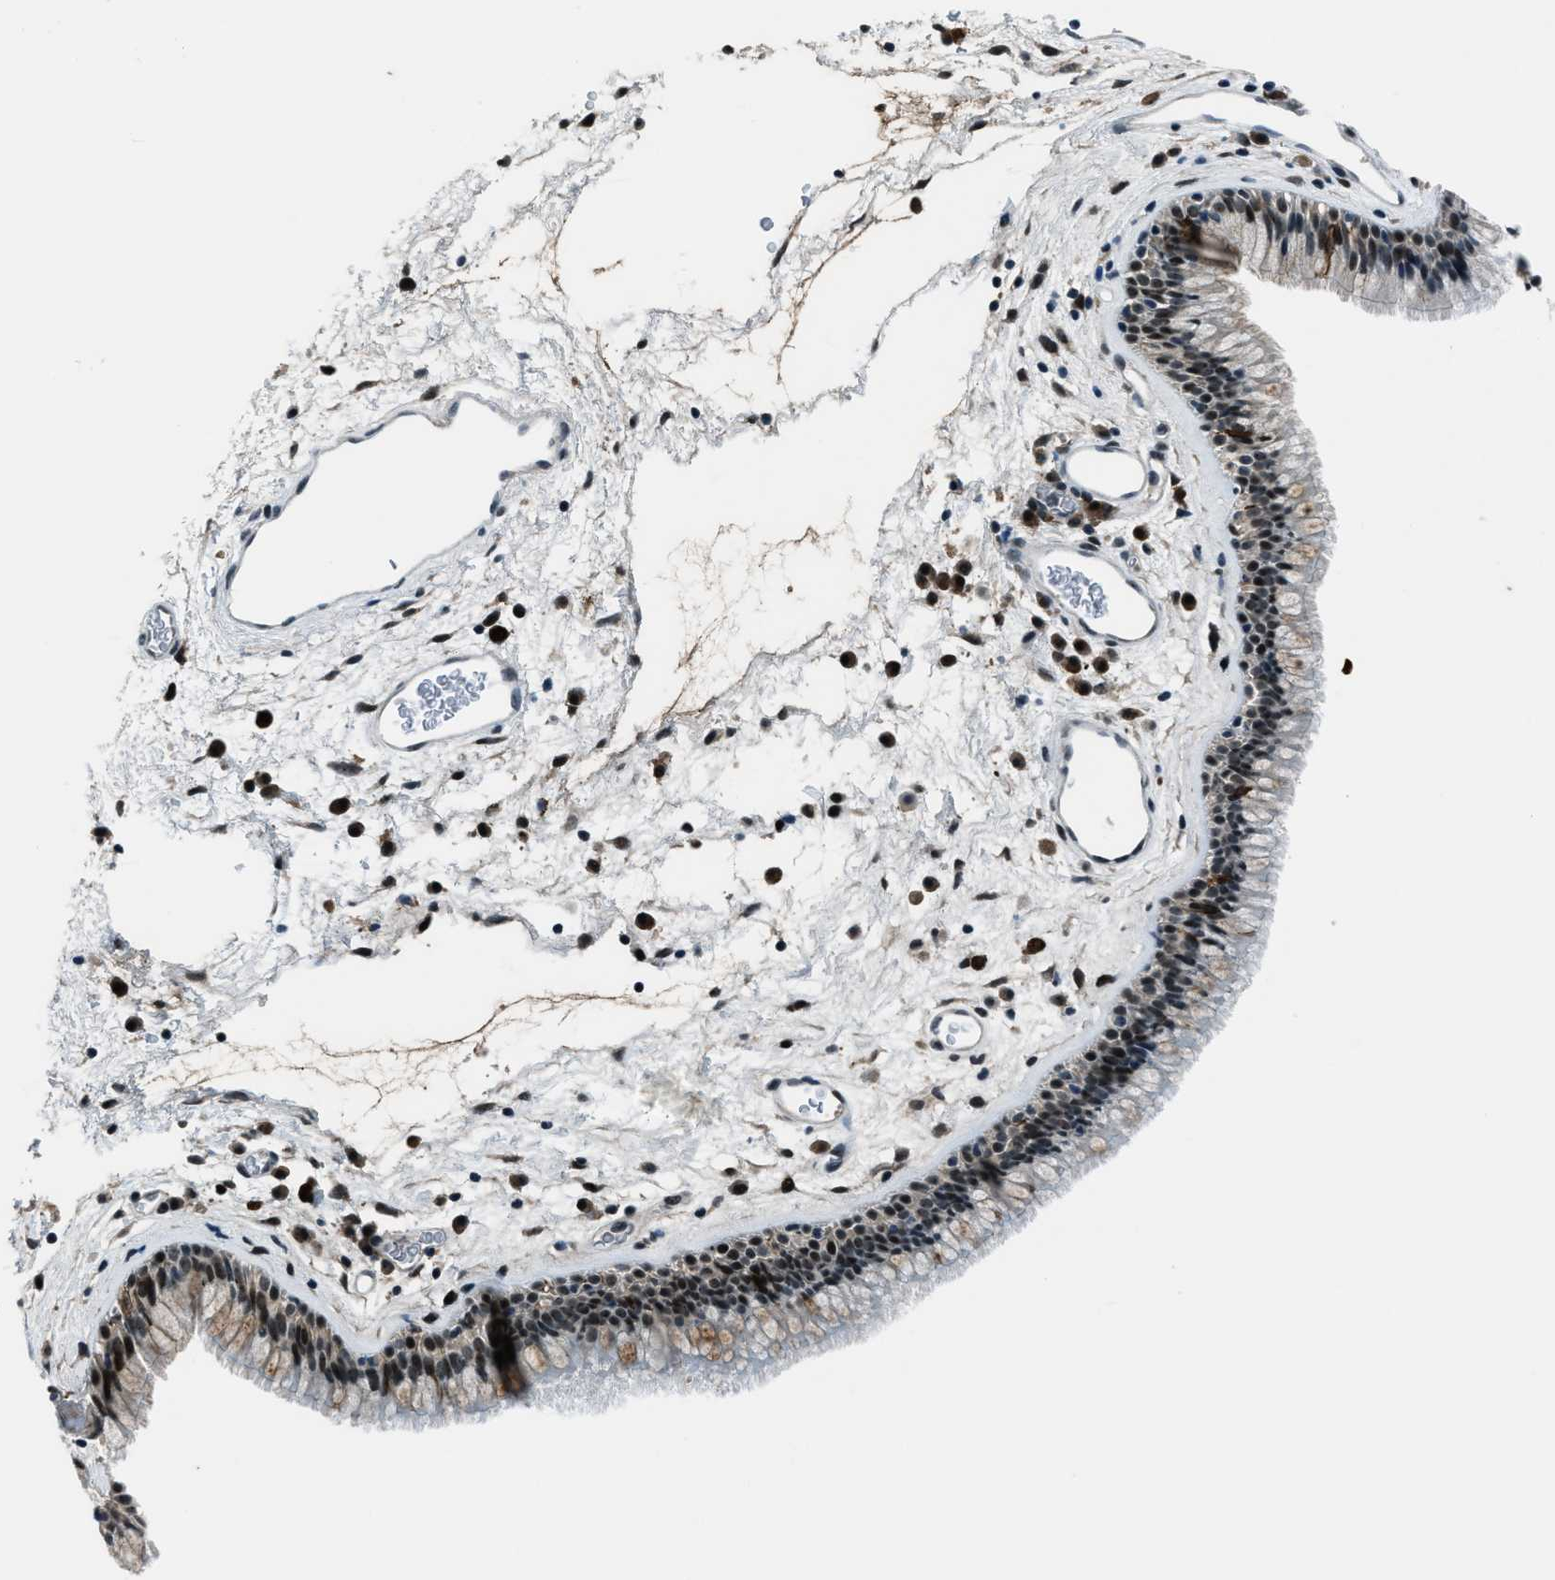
{"staining": {"intensity": "moderate", "quantity": "25%-75%", "location": "cytoplasmic/membranous,nuclear"}, "tissue": "nasopharynx", "cell_type": "Respiratory epithelial cells", "image_type": "normal", "snomed": [{"axis": "morphology", "description": "Normal tissue, NOS"}, {"axis": "morphology", "description": "Inflammation, NOS"}, {"axis": "topography", "description": "Nasopharynx"}], "caption": "Immunohistochemistry histopathology image of benign nasopharynx: human nasopharynx stained using immunohistochemistry (IHC) exhibits medium levels of moderate protein expression localized specifically in the cytoplasmic/membranous,nuclear of respiratory epithelial cells, appearing as a cytoplasmic/membranous,nuclear brown color.", "gene": "ACTL9", "patient": {"sex": "male", "age": 48}}